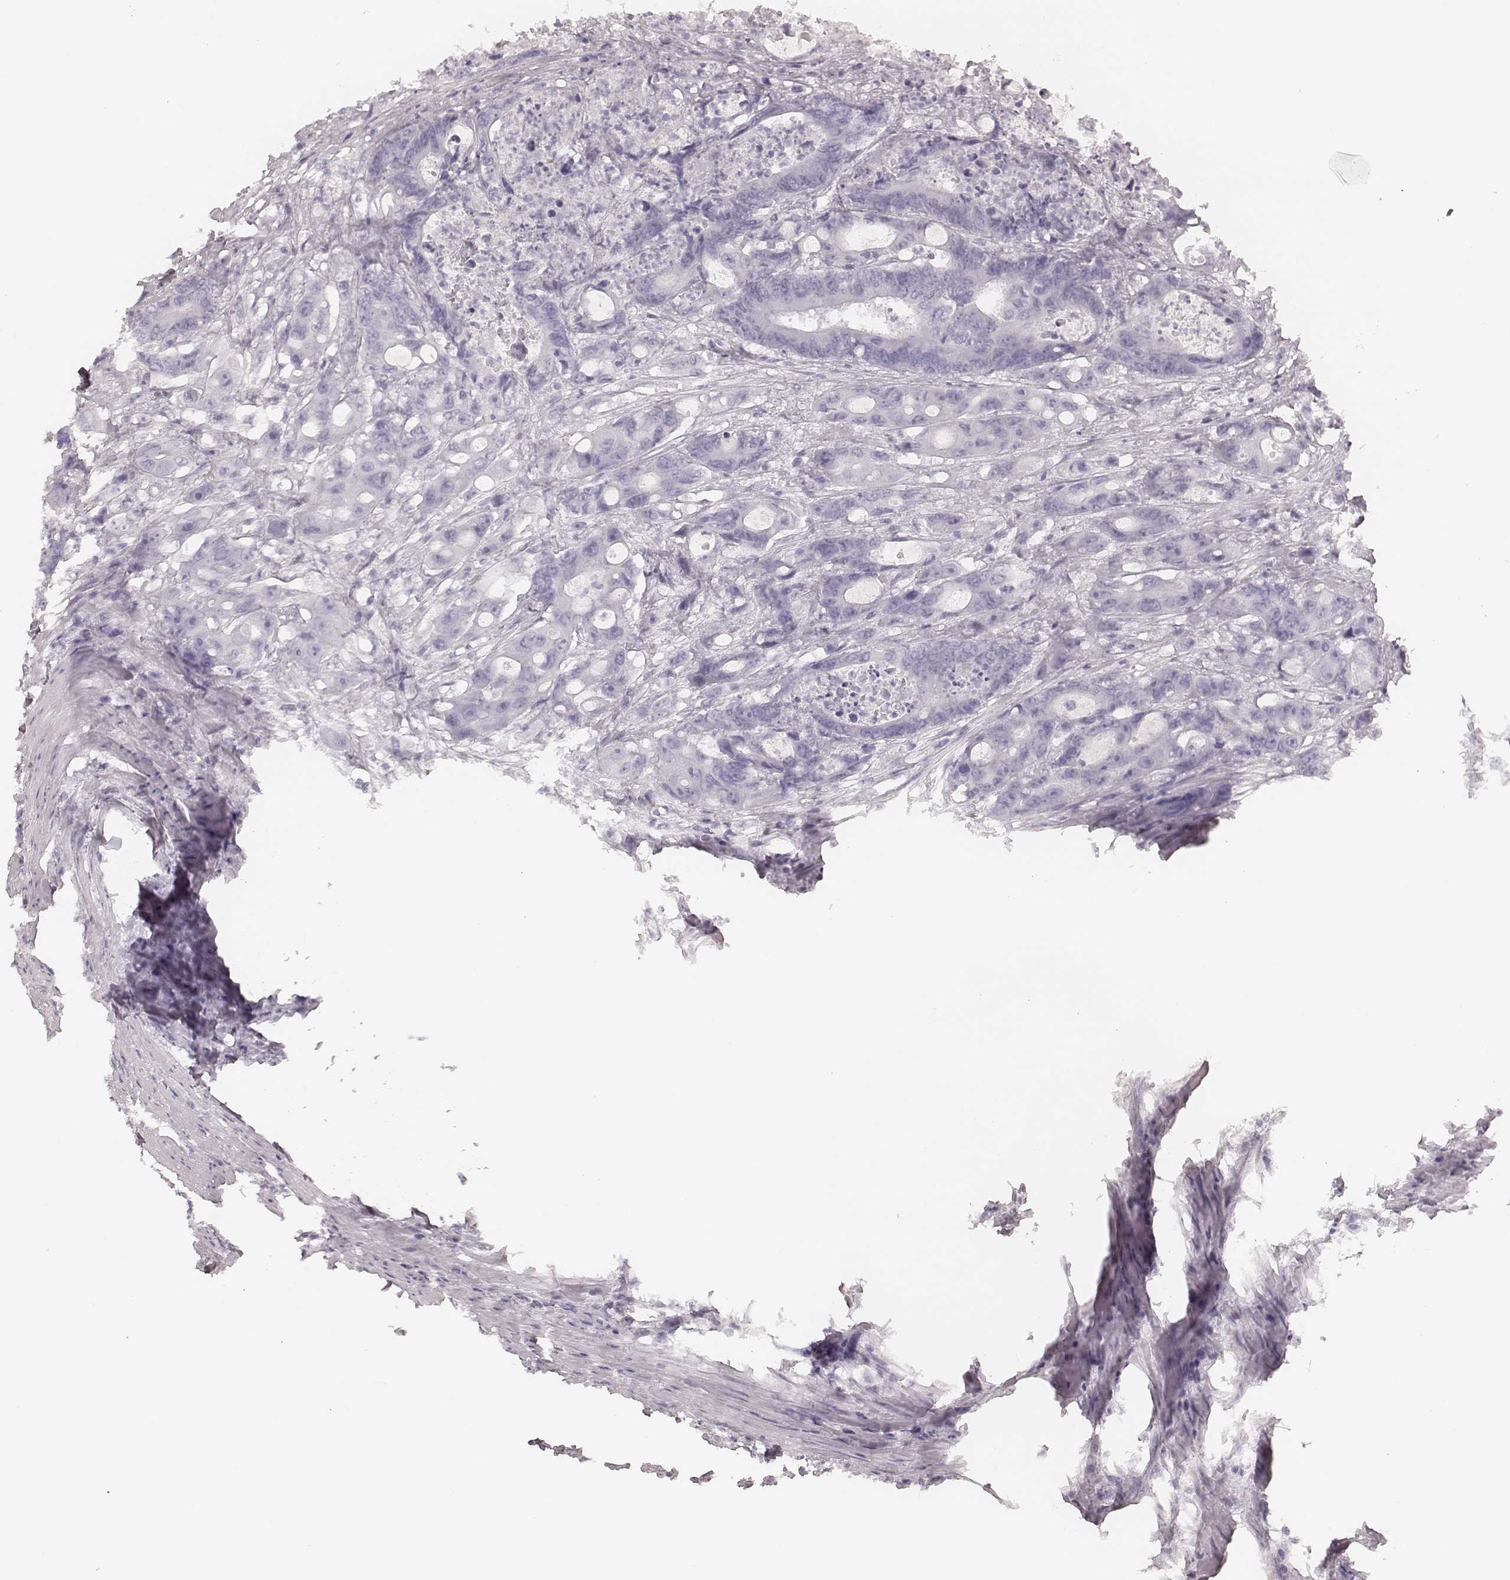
{"staining": {"intensity": "negative", "quantity": "none", "location": "none"}, "tissue": "colorectal cancer", "cell_type": "Tumor cells", "image_type": "cancer", "snomed": [{"axis": "morphology", "description": "Adenocarcinoma, NOS"}, {"axis": "topography", "description": "Rectum"}], "caption": "Tumor cells are negative for brown protein staining in adenocarcinoma (colorectal).", "gene": "KRT82", "patient": {"sex": "male", "age": 54}}